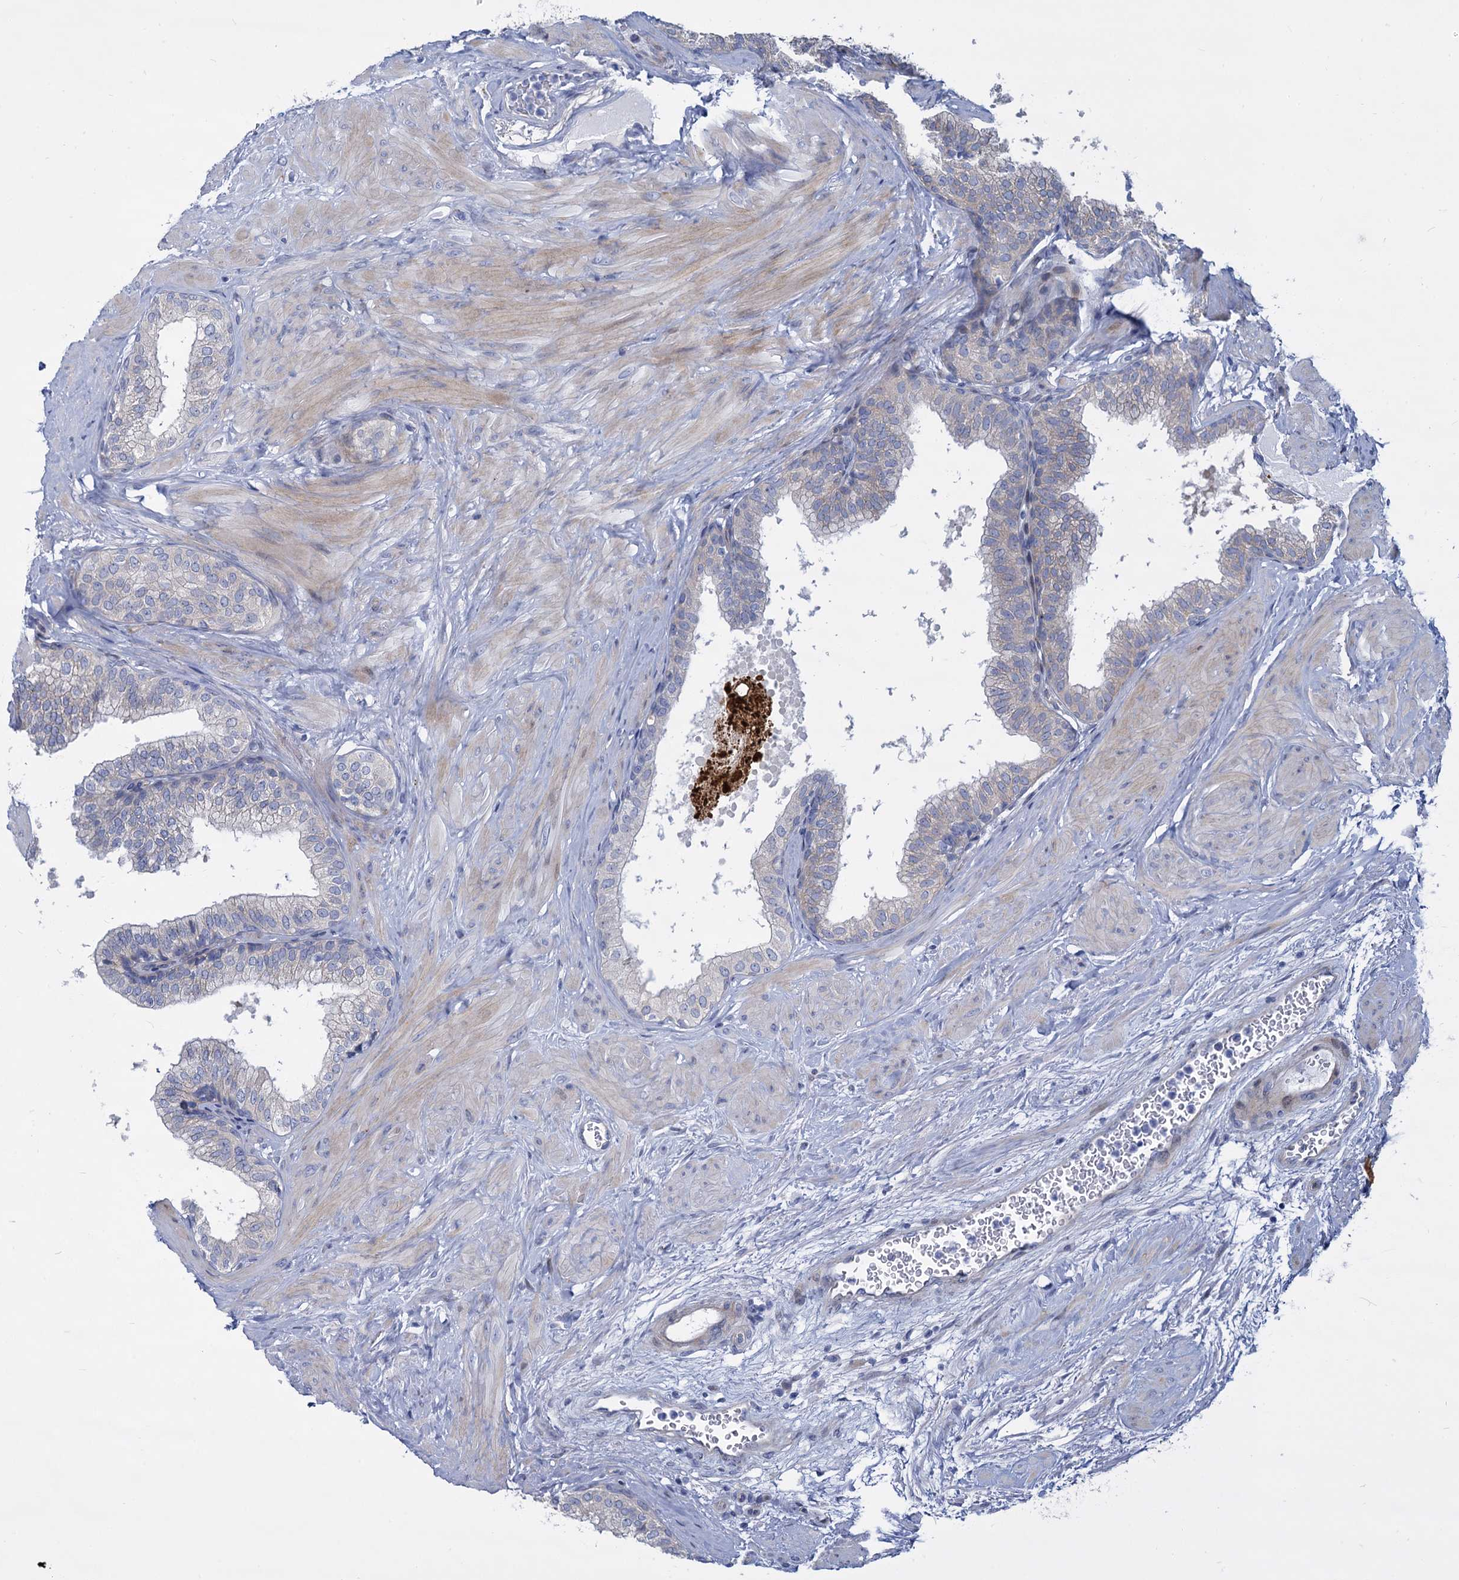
{"staining": {"intensity": "negative", "quantity": "none", "location": "none"}, "tissue": "prostate", "cell_type": "Glandular cells", "image_type": "normal", "snomed": [{"axis": "morphology", "description": "Normal tissue, NOS"}, {"axis": "topography", "description": "Prostate"}], "caption": "An immunohistochemistry micrograph of normal prostate is shown. There is no staining in glandular cells of prostate.", "gene": "TRIM77", "patient": {"sex": "male", "age": 60}}